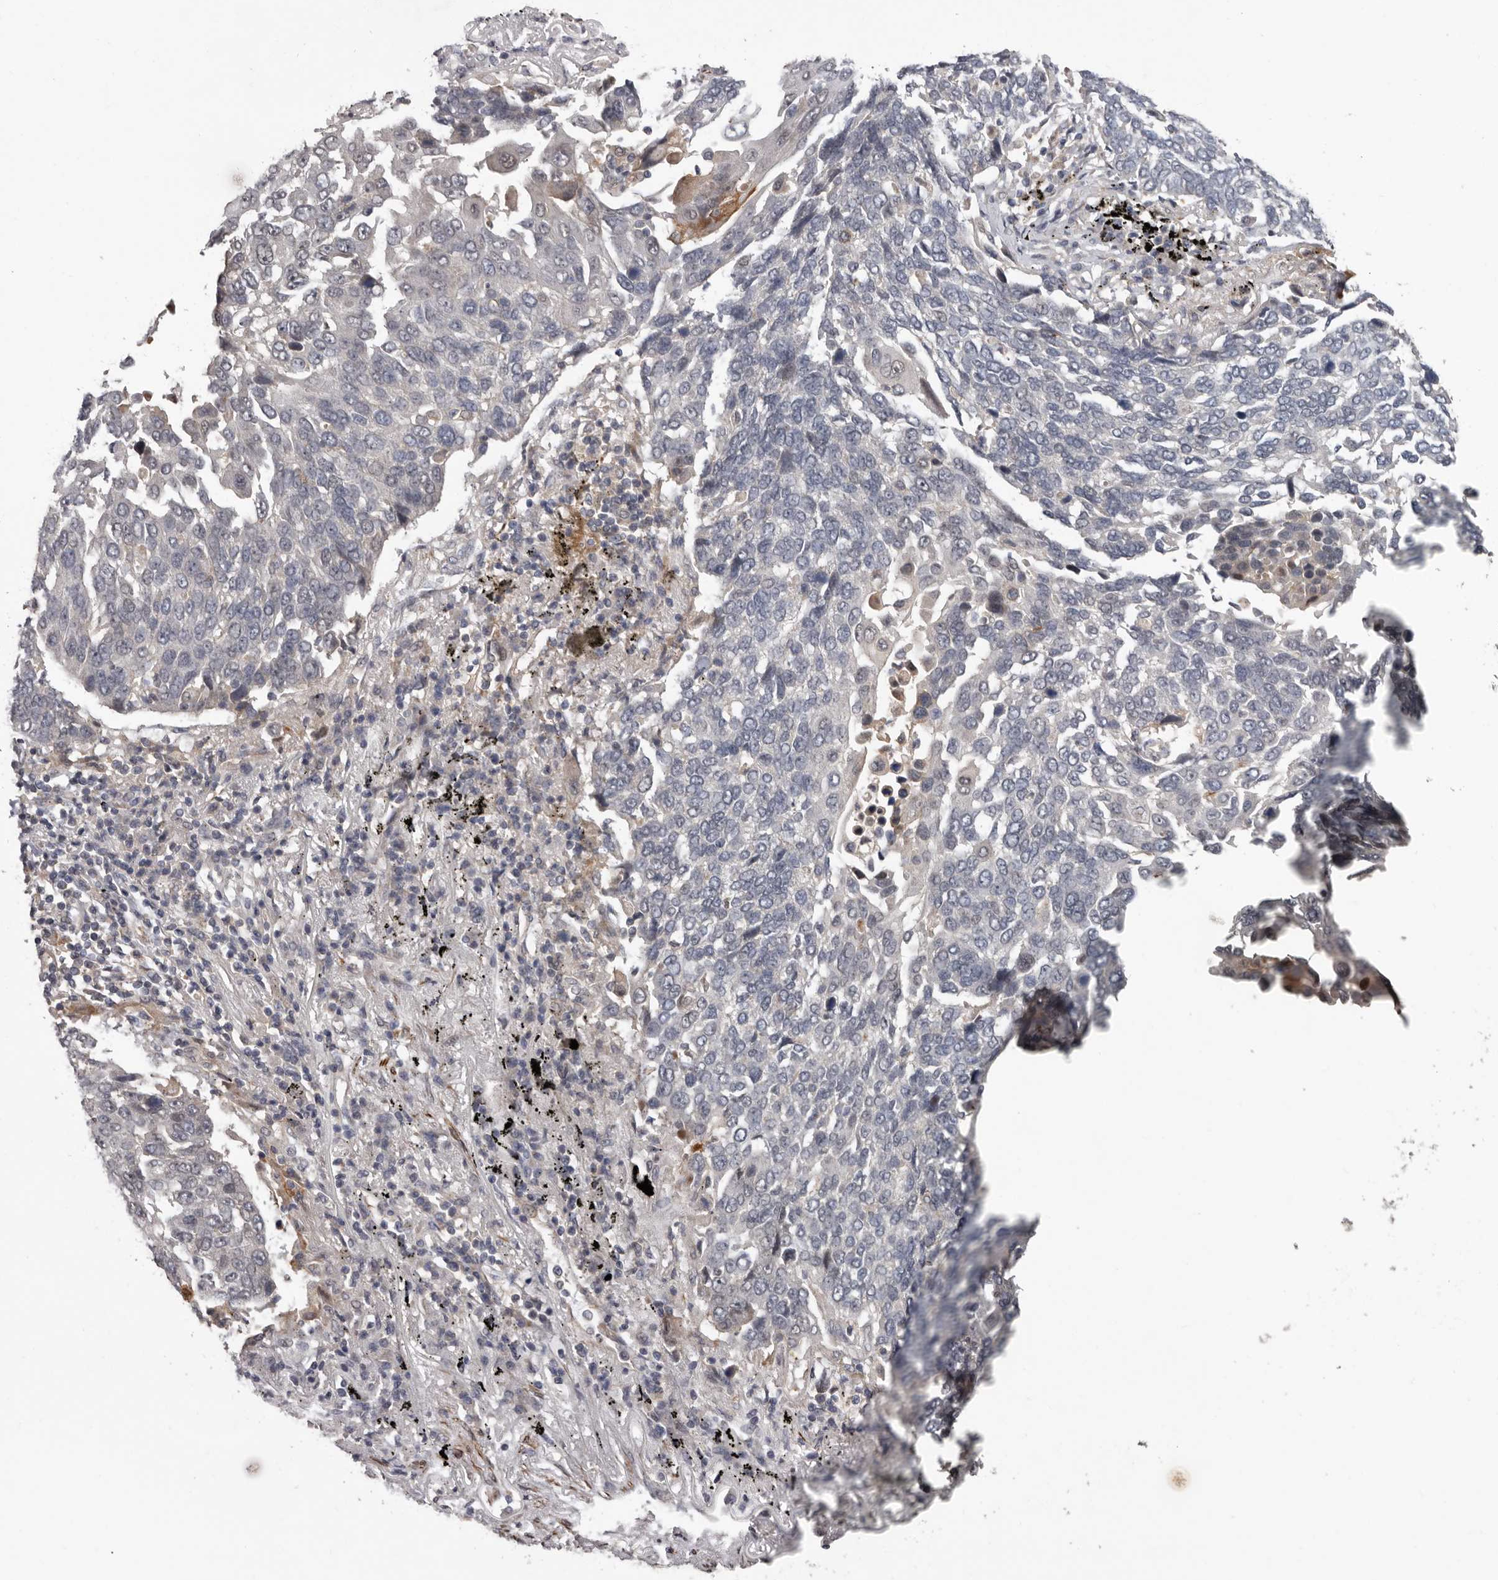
{"staining": {"intensity": "negative", "quantity": "none", "location": "none"}, "tissue": "lung cancer", "cell_type": "Tumor cells", "image_type": "cancer", "snomed": [{"axis": "morphology", "description": "Squamous cell carcinoma, NOS"}, {"axis": "topography", "description": "Lung"}], "caption": "Protein analysis of lung cancer (squamous cell carcinoma) displays no significant expression in tumor cells.", "gene": "FGFR4", "patient": {"sex": "male", "age": 66}}